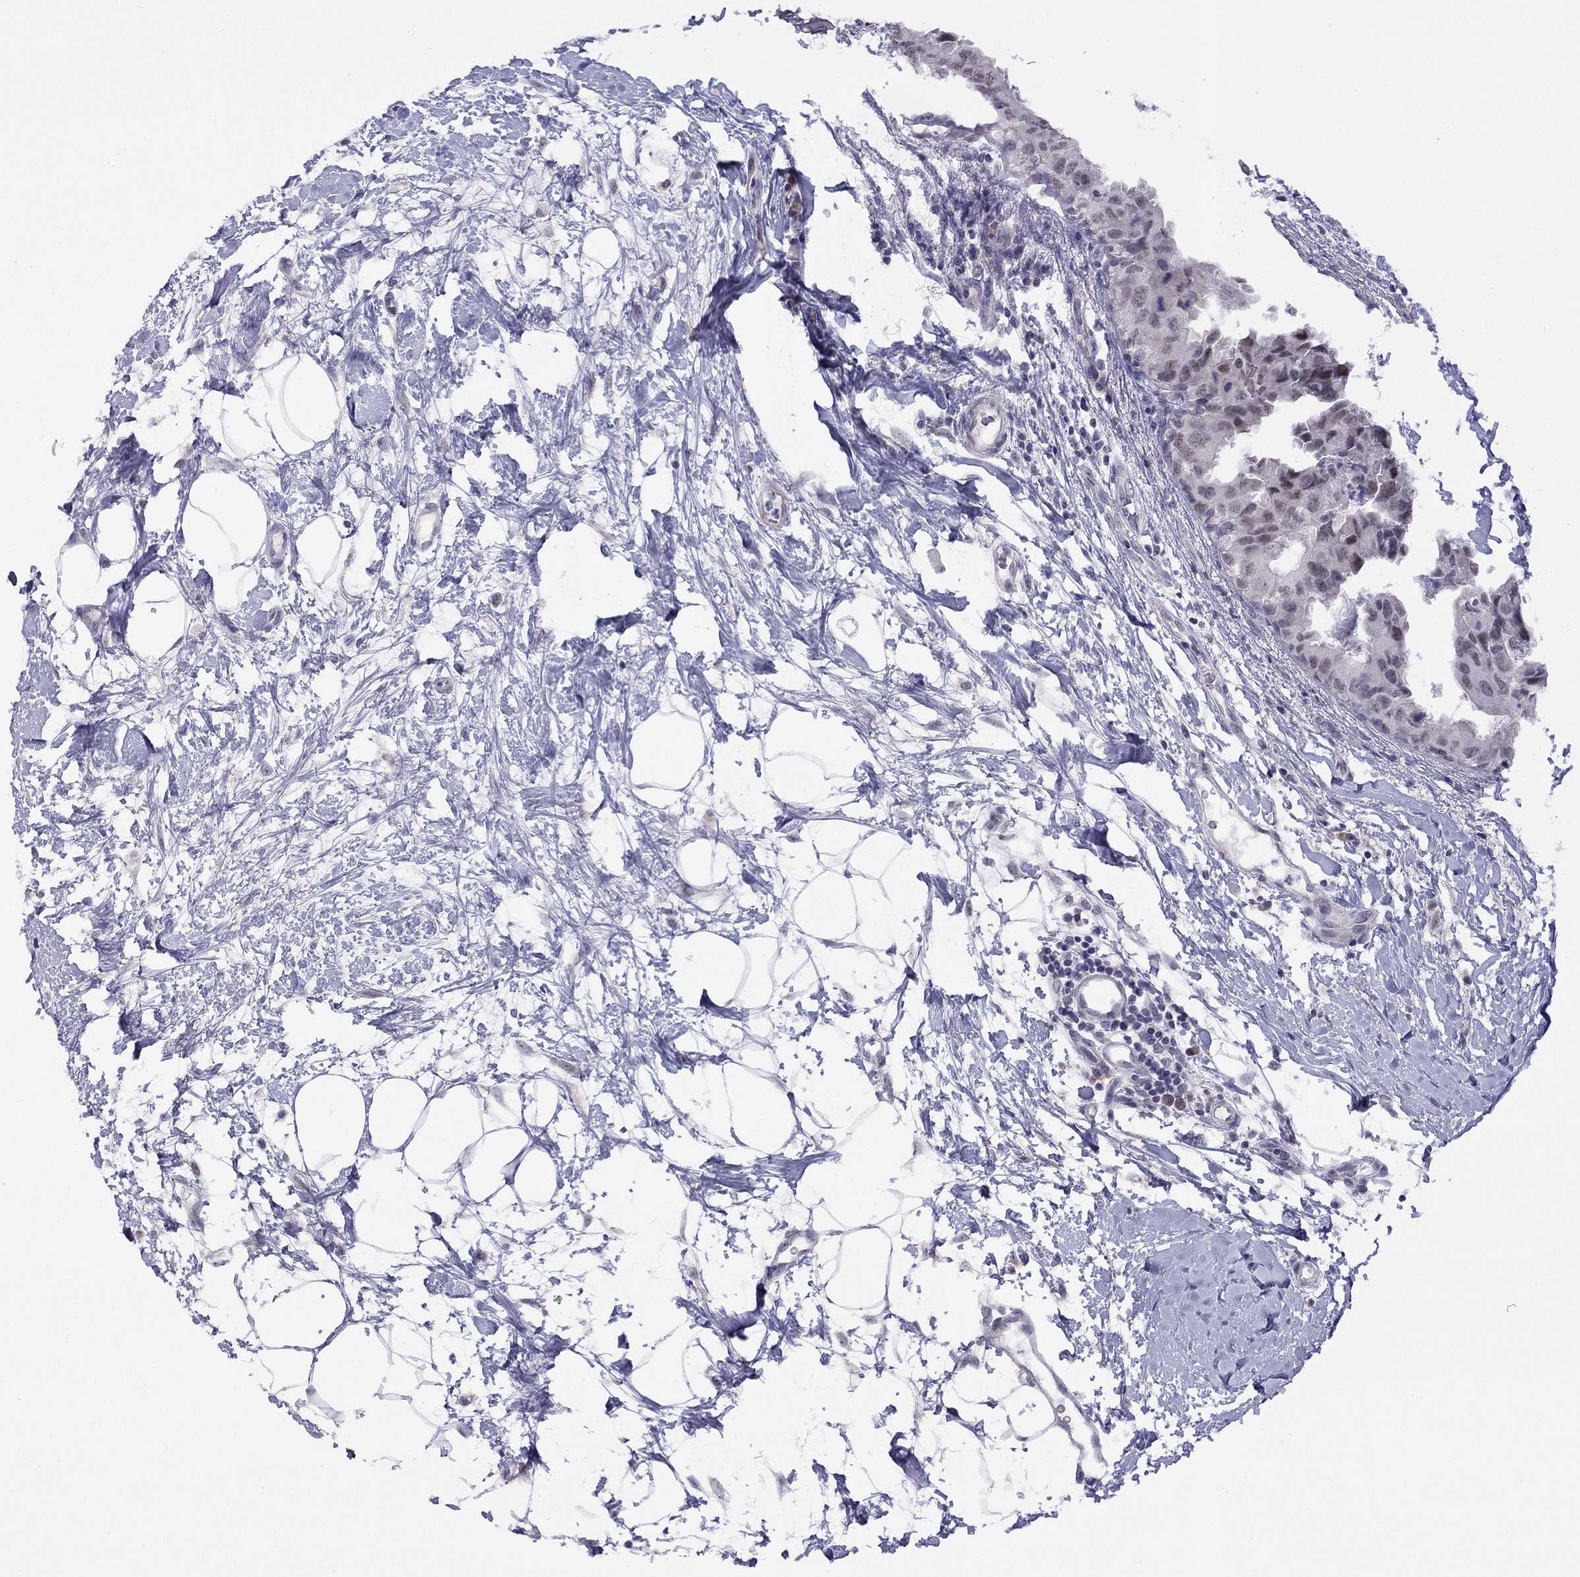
{"staining": {"intensity": "weak", "quantity": "<25%", "location": "nuclear"}, "tissue": "breast cancer", "cell_type": "Tumor cells", "image_type": "cancer", "snomed": [{"axis": "morphology", "description": "Normal tissue, NOS"}, {"axis": "morphology", "description": "Duct carcinoma"}, {"axis": "topography", "description": "Breast"}], "caption": "This histopathology image is of breast invasive ductal carcinoma stained with immunohistochemistry to label a protein in brown with the nuclei are counter-stained blue. There is no staining in tumor cells.", "gene": "HES5", "patient": {"sex": "female", "age": 40}}